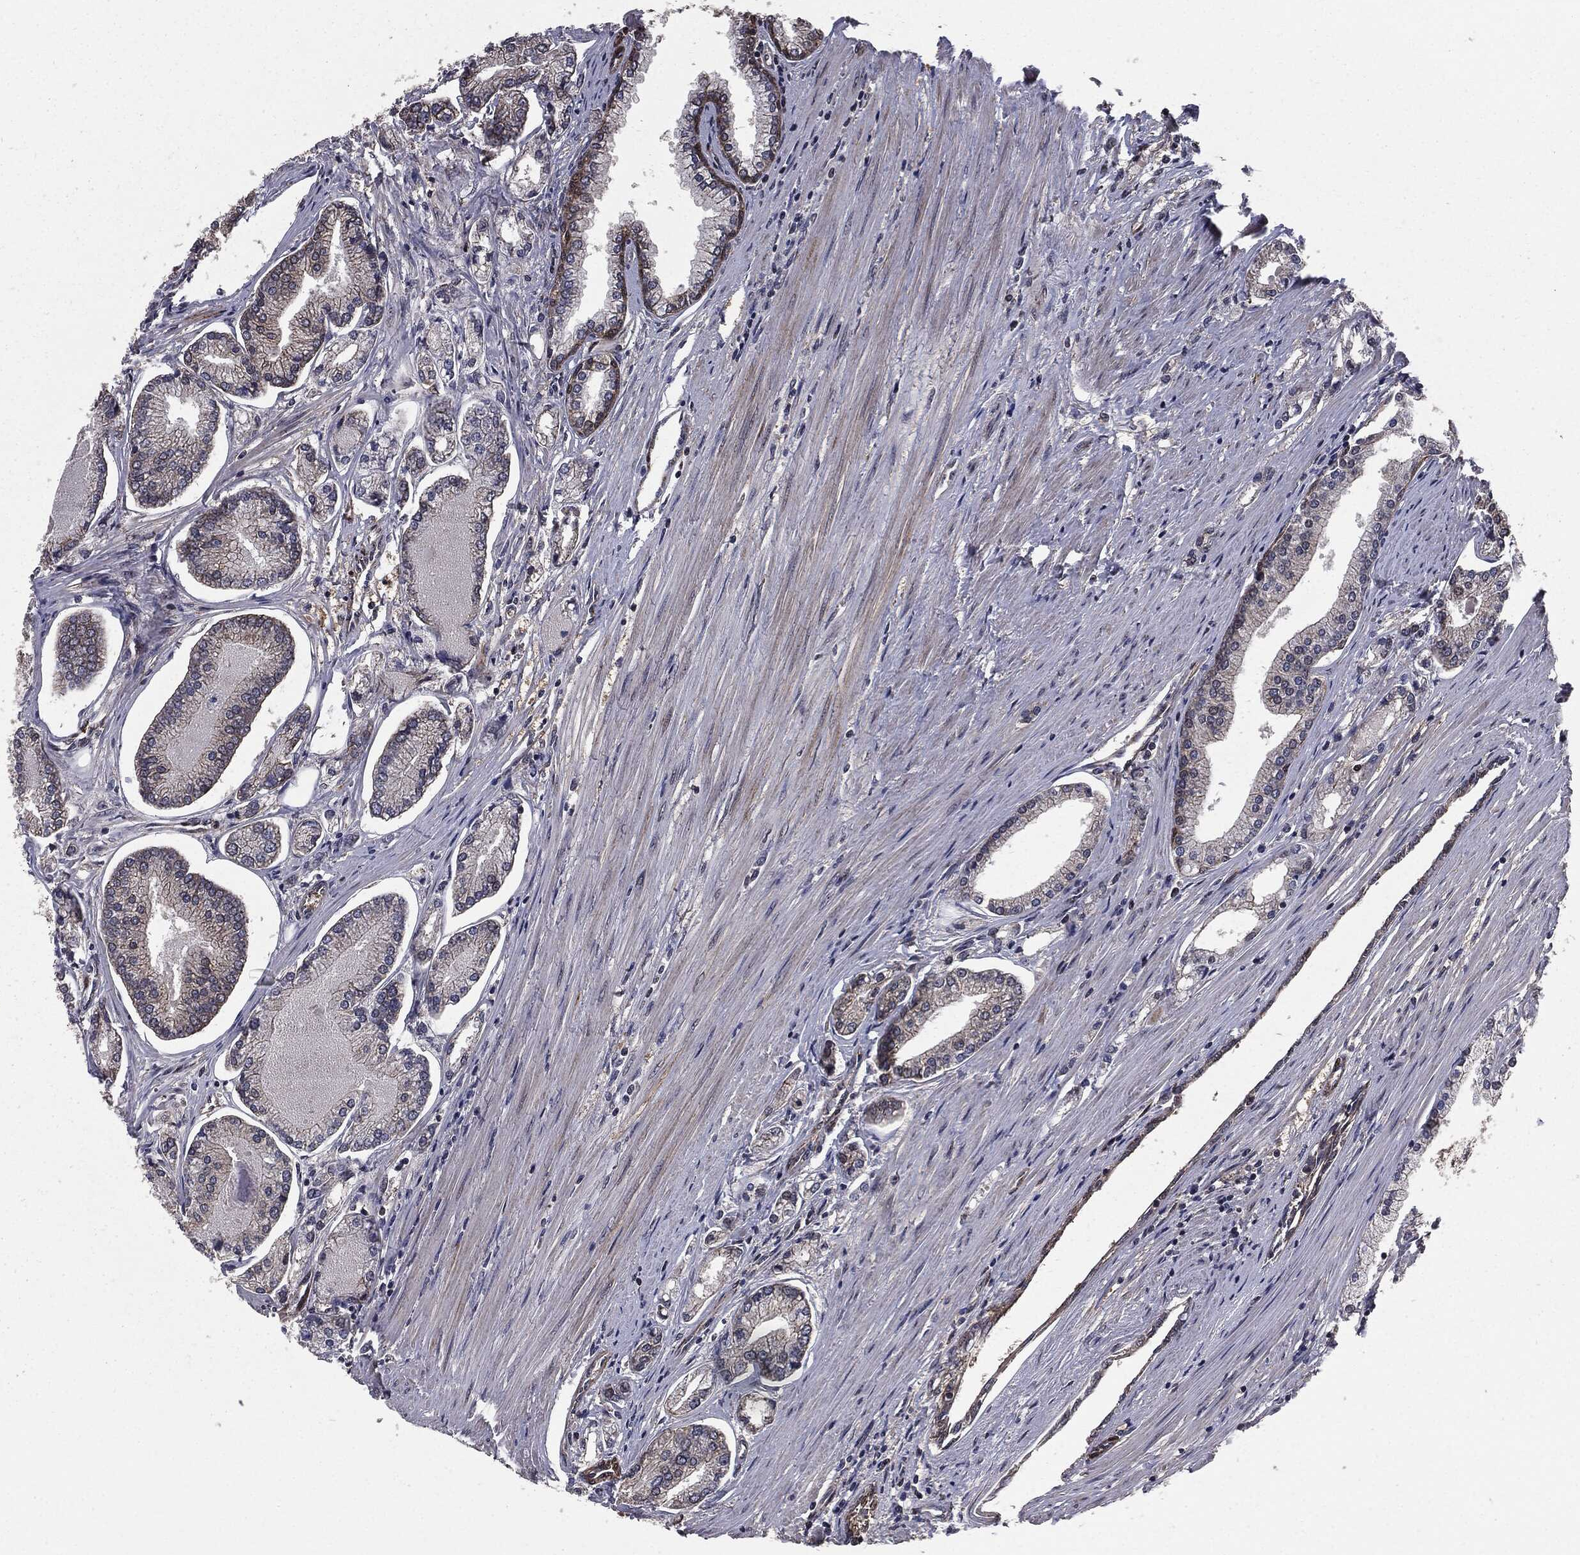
{"staining": {"intensity": "negative", "quantity": "none", "location": "none"}, "tissue": "prostate cancer", "cell_type": "Tumor cells", "image_type": "cancer", "snomed": [{"axis": "morphology", "description": "Adenocarcinoma, Low grade"}, {"axis": "topography", "description": "Prostate"}], "caption": "The immunohistochemistry histopathology image has no significant positivity in tumor cells of prostate cancer tissue.", "gene": "PTPA", "patient": {"sex": "male", "age": 72}}